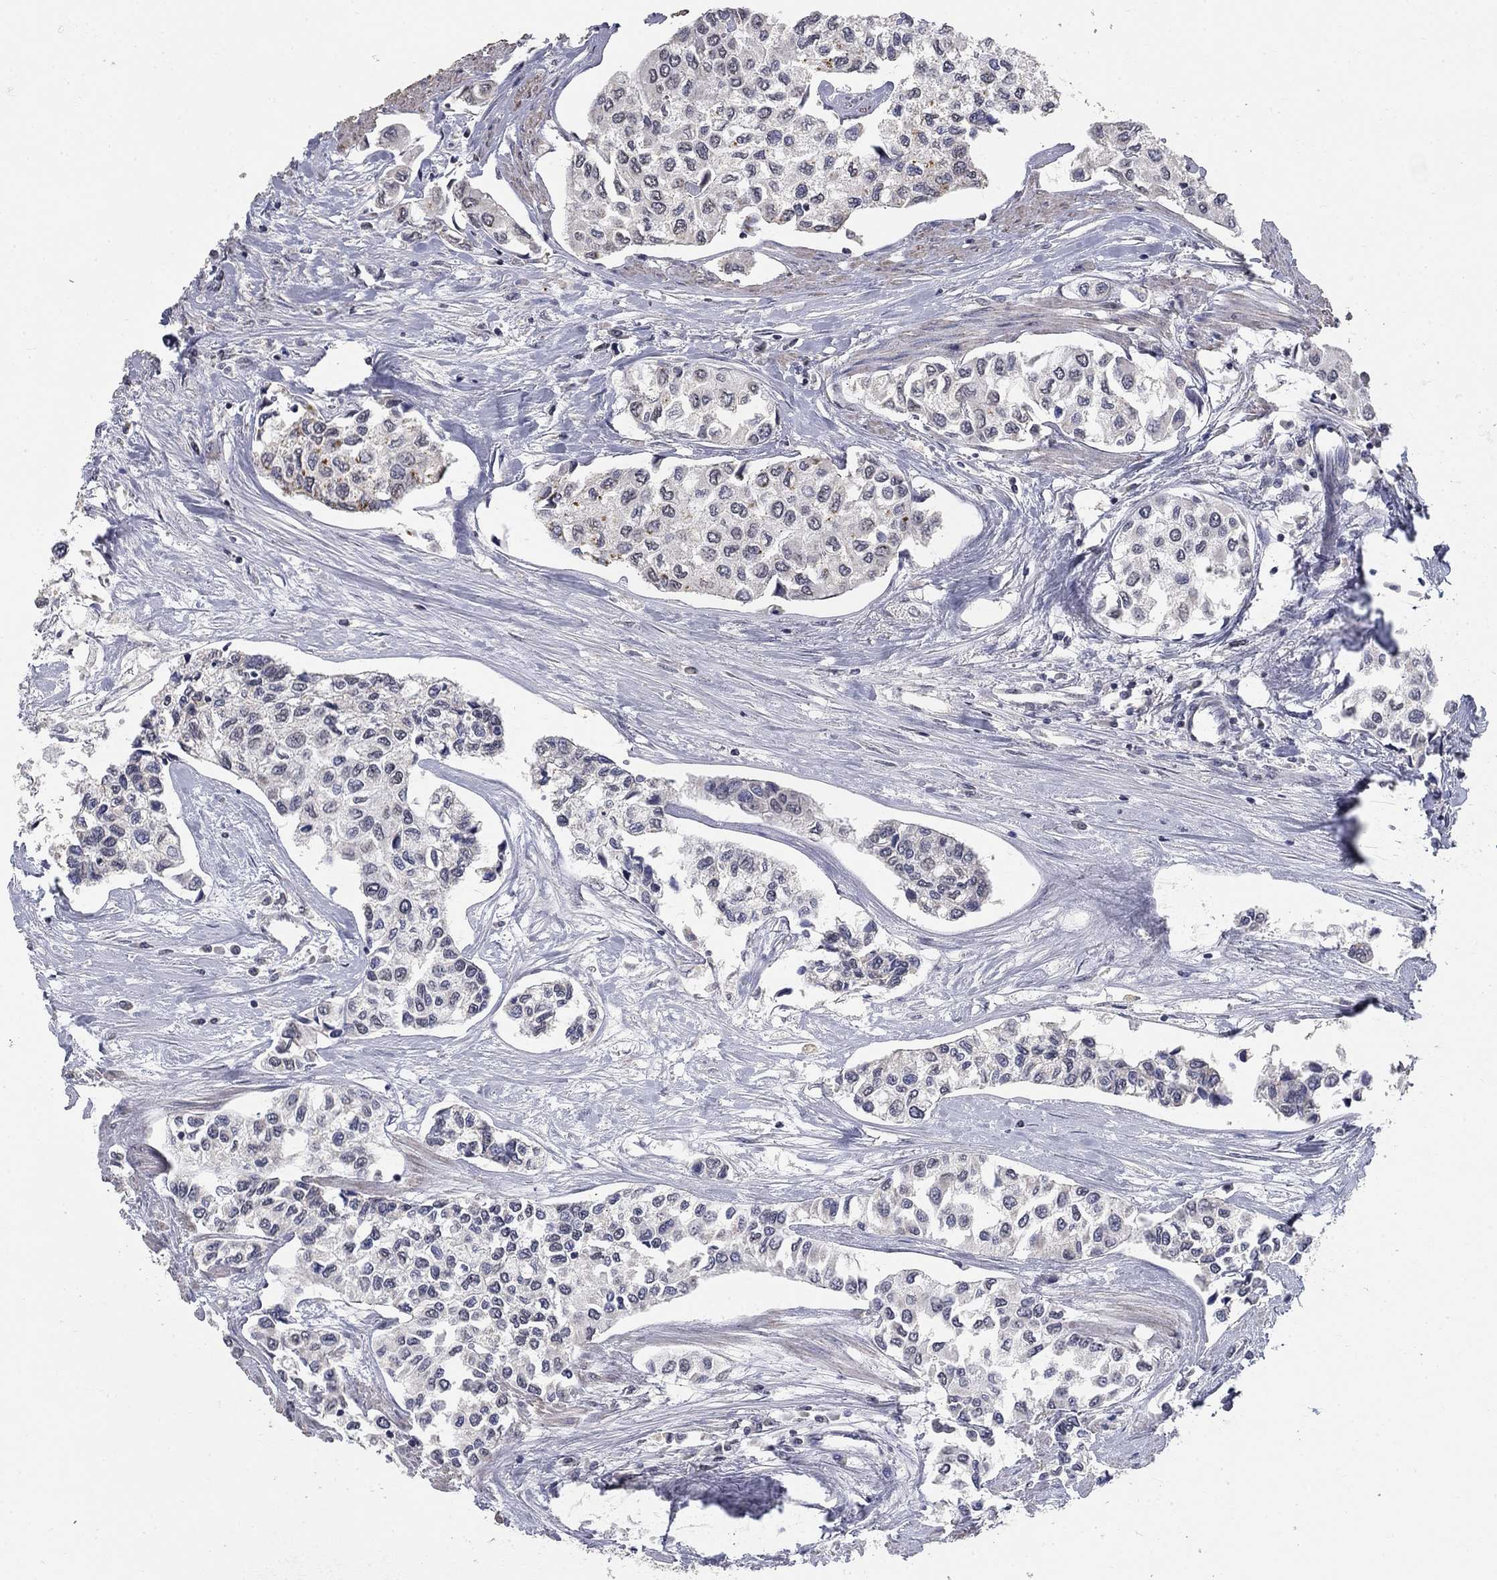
{"staining": {"intensity": "negative", "quantity": "none", "location": "none"}, "tissue": "urothelial cancer", "cell_type": "Tumor cells", "image_type": "cancer", "snomed": [{"axis": "morphology", "description": "Urothelial carcinoma, High grade"}, {"axis": "topography", "description": "Urinary bladder"}], "caption": "Protein analysis of urothelial cancer displays no significant positivity in tumor cells. Nuclei are stained in blue.", "gene": "SPATA33", "patient": {"sex": "male", "age": 73}}